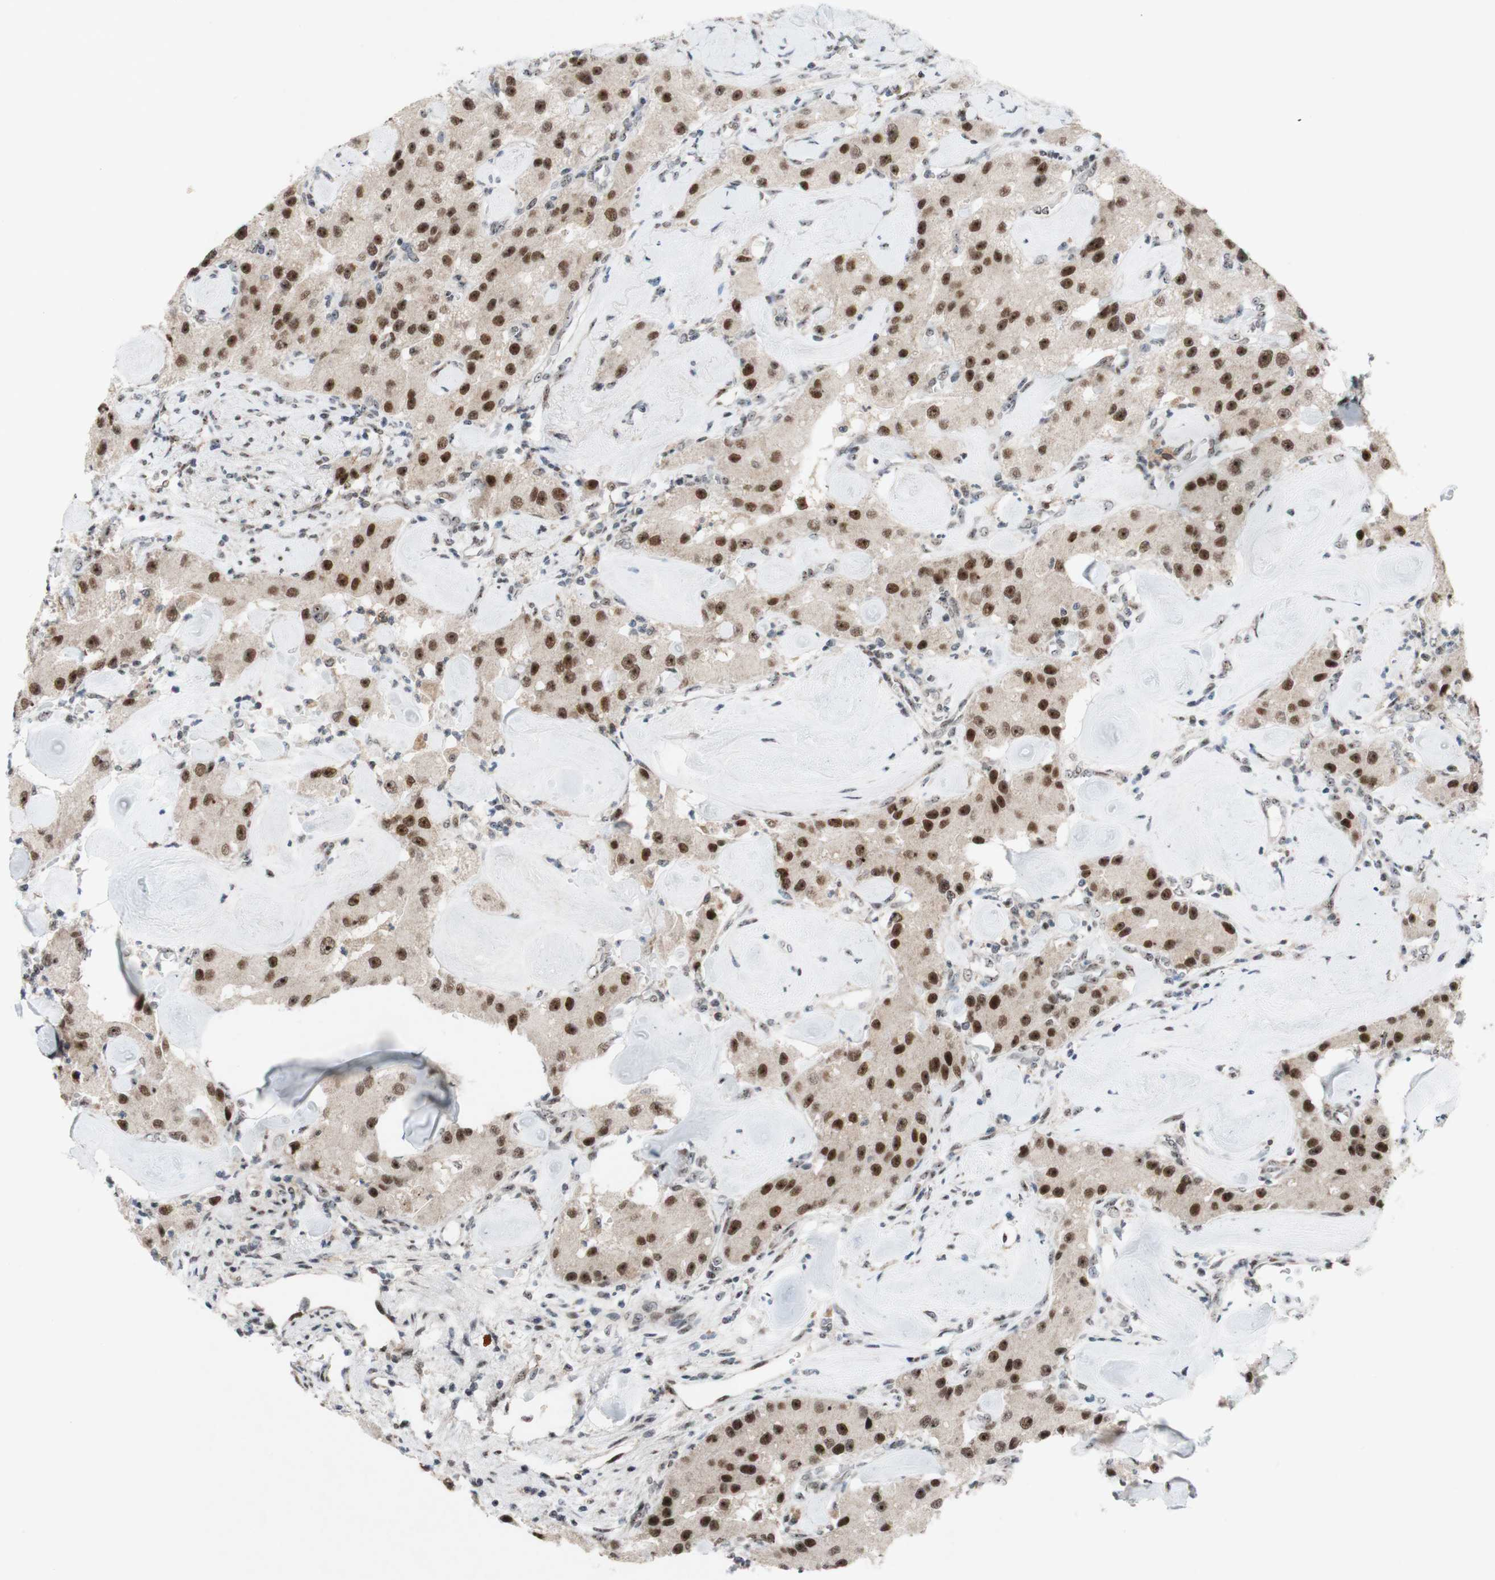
{"staining": {"intensity": "strong", "quantity": ">75%", "location": "nuclear"}, "tissue": "carcinoid", "cell_type": "Tumor cells", "image_type": "cancer", "snomed": [{"axis": "morphology", "description": "Carcinoid, malignant, NOS"}, {"axis": "topography", "description": "Pancreas"}], "caption": "An image of human carcinoid stained for a protein shows strong nuclear brown staining in tumor cells.", "gene": "POLR1A", "patient": {"sex": "male", "age": 41}}